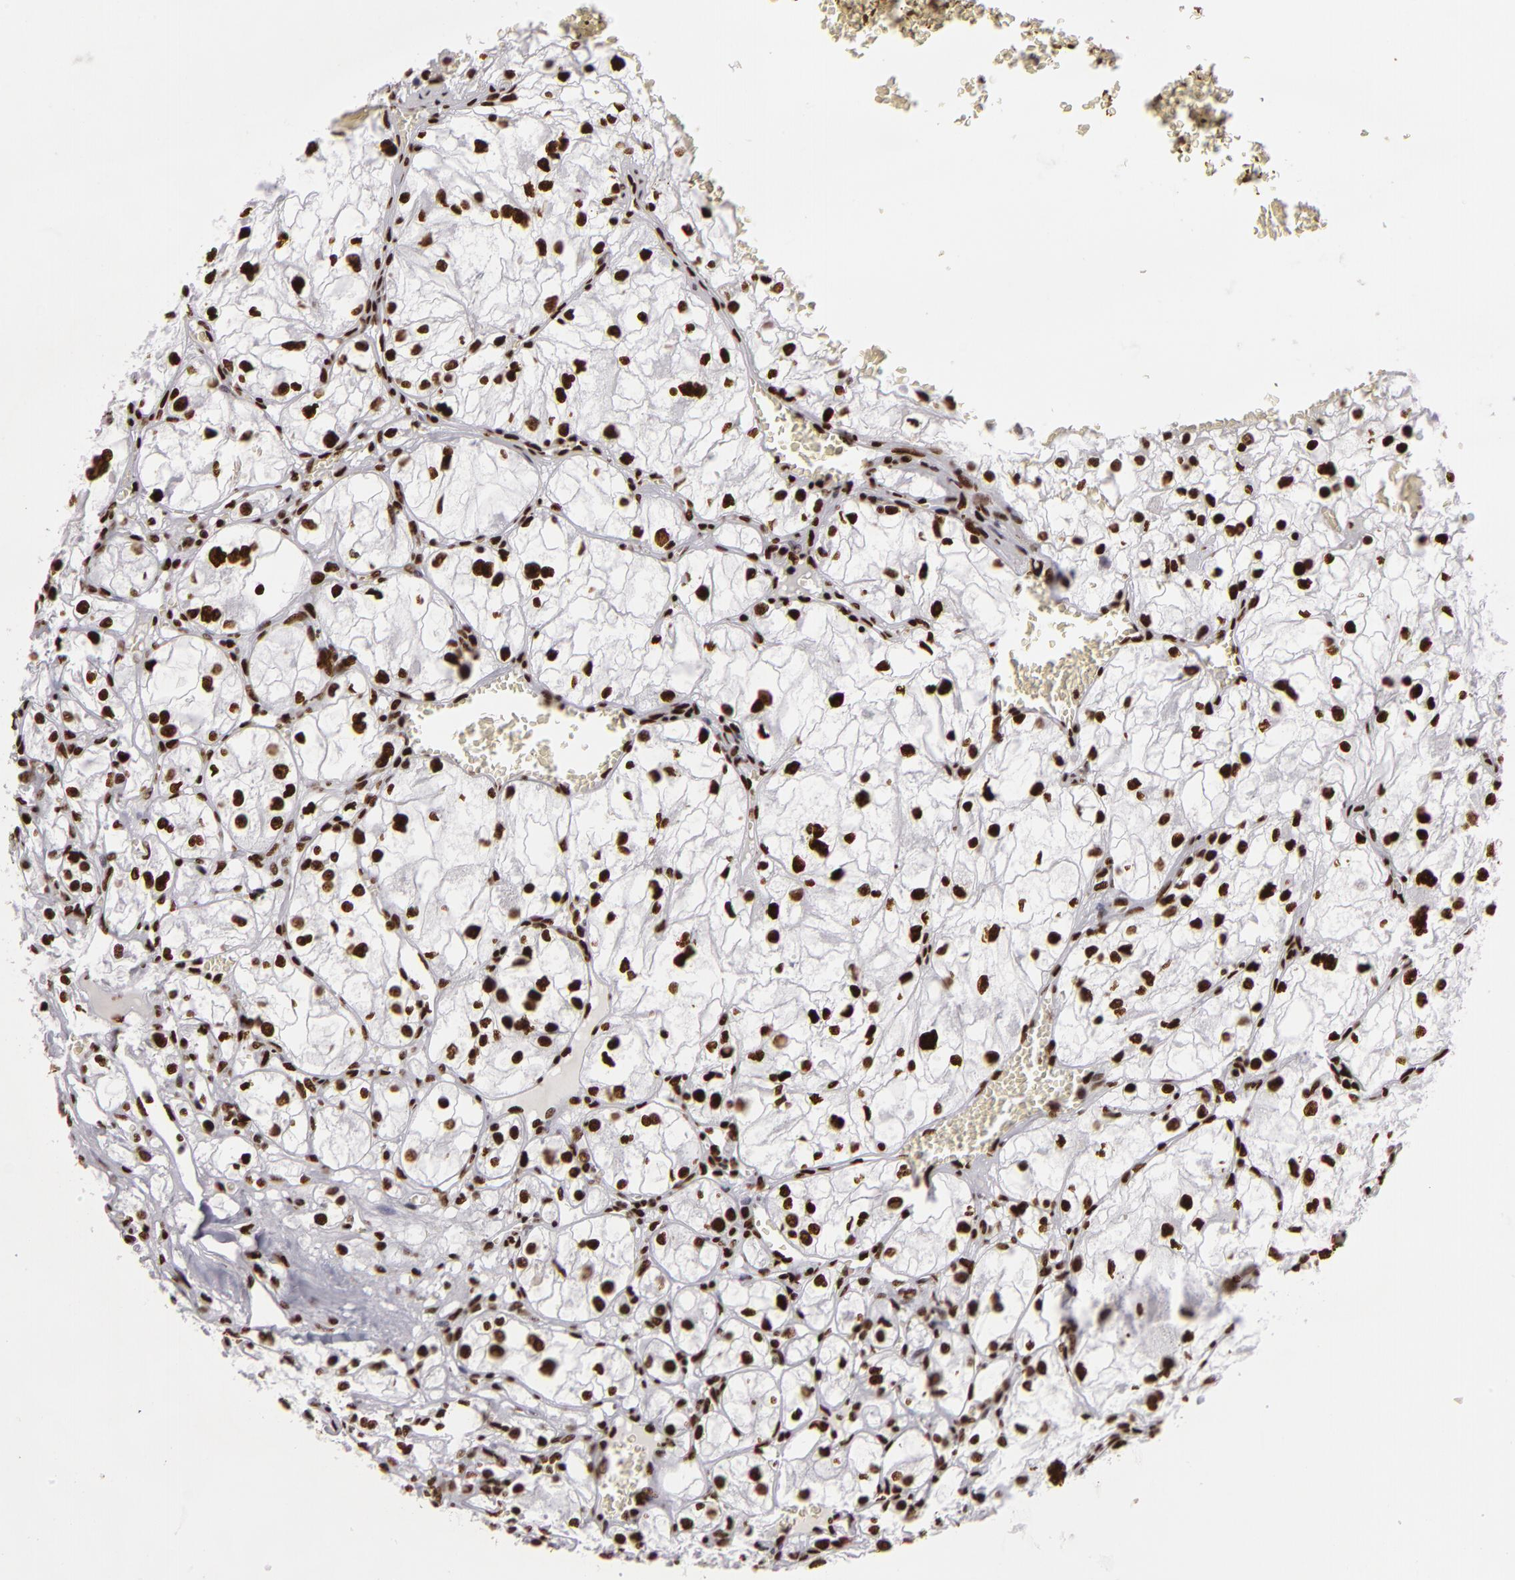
{"staining": {"intensity": "moderate", "quantity": ">75%", "location": "nuclear"}, "tissue": "renal cancer", "cell_type": "Tumor cells", "image_type": "cancer", "snomed": [{"axis": "morphology", "description": "Adenocarcinoma, NOS"}, {"axis": "topography", "description": "Kidney"}], "caption": "Immunohistochemical staining of renal cancer reveals moderate nuclear protein staining in about >75% of tumor cells. (DAB IHC with brightfield microscopy, high magnification).", "gene": "SAFB", "patient": {"sex": "male", "age": 61}}